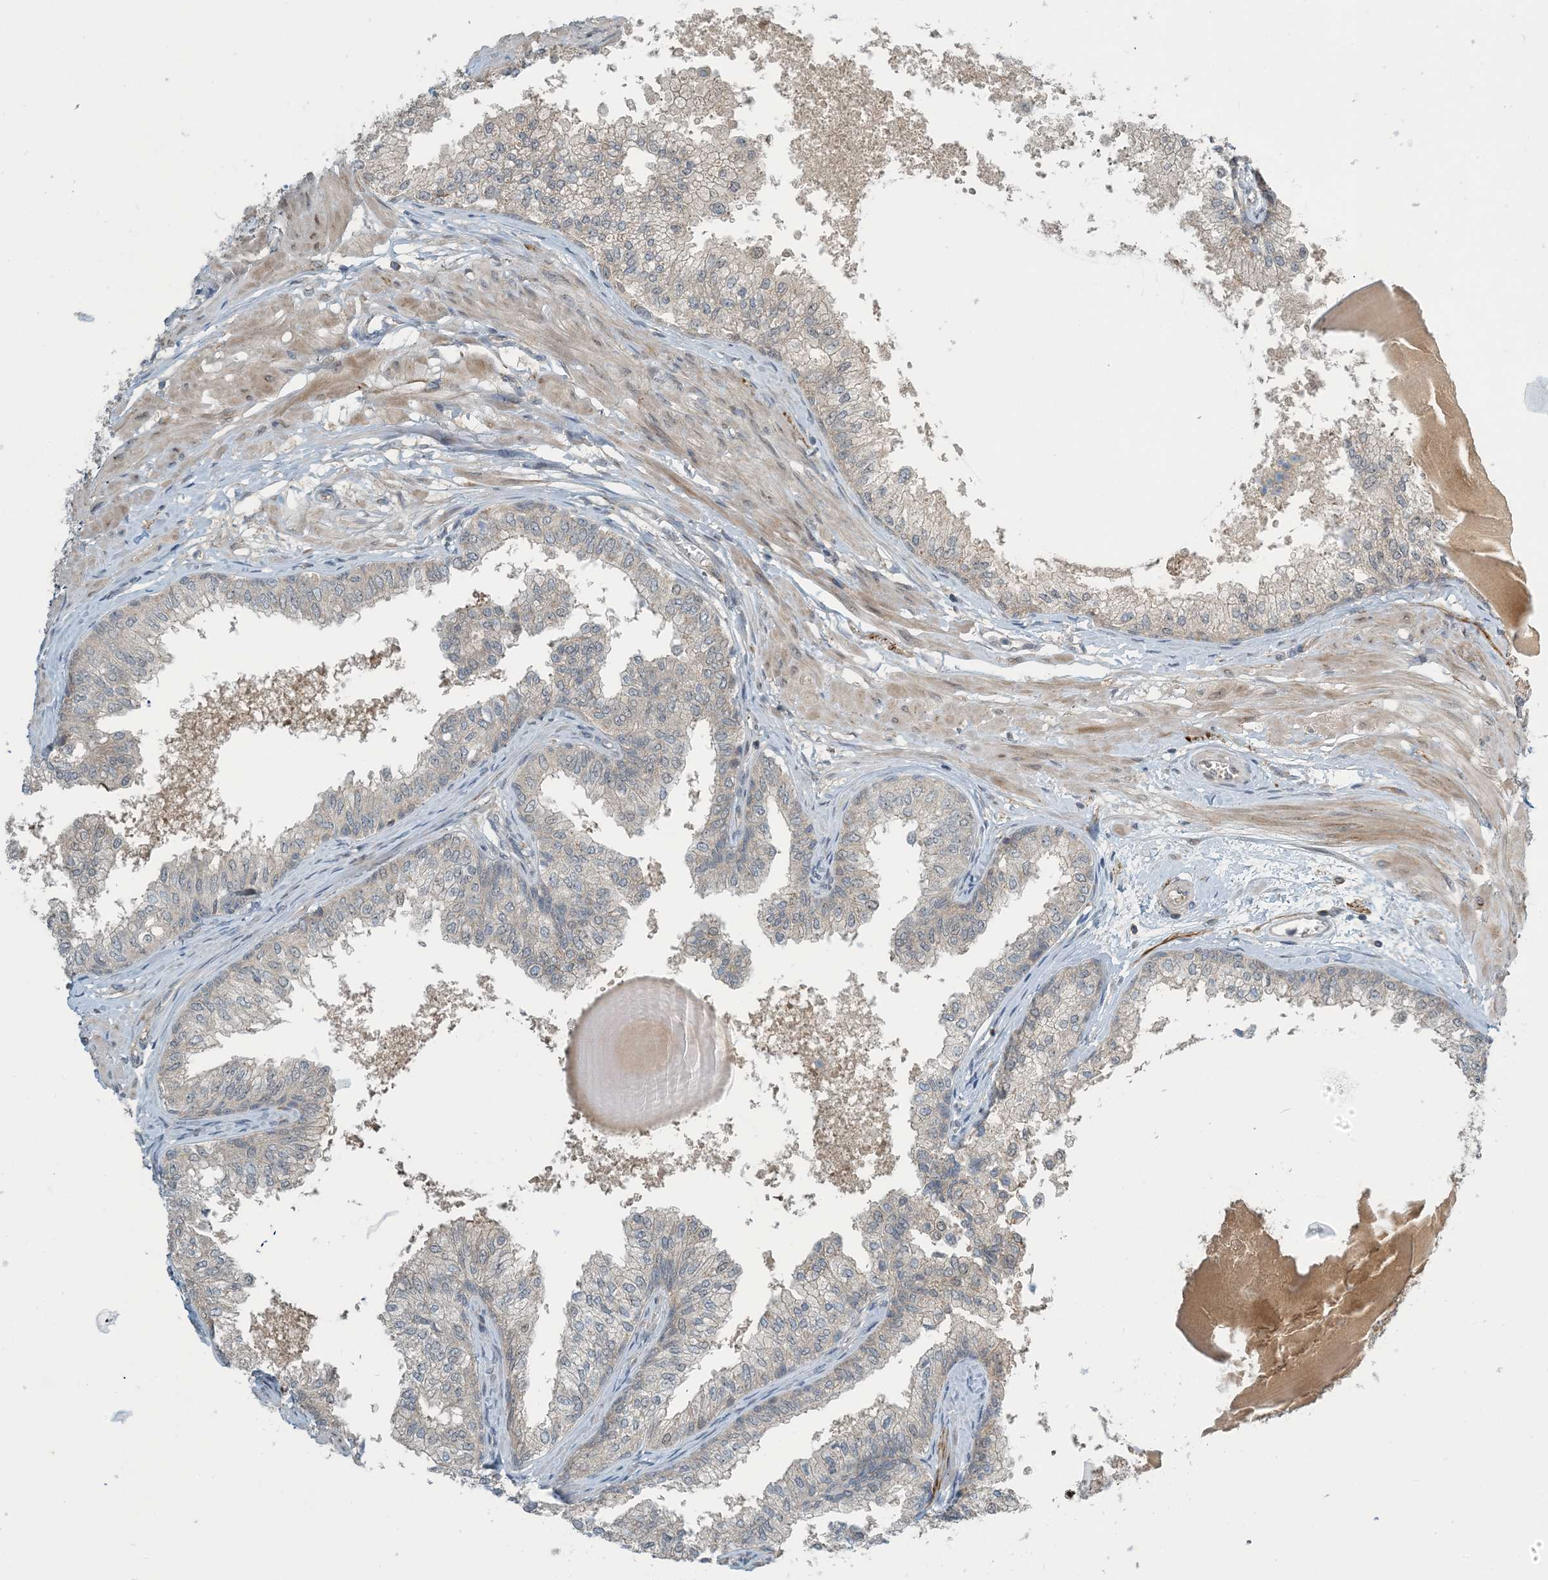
{"staining": {"intensity": "moderate", "quantity": "25%-75%", "location": "cytoplasmic/membranous"}, "tissue": "prostate", "cell_type": "Glandular cells", "image_type": "normal", "snomed": [{"axis": "morphology", "description": "Normal tissue, NOS"}, {"axis": "topography", "description": "Prostate"}], "caption": "Protein expression analysis of benign human prostate reveals moderate cytoplasmic/membranous expression in approximately 25%-75% of glandular cells.", "gene": "ZBTB3", "patient": {"sex": "male", "age": 48}}